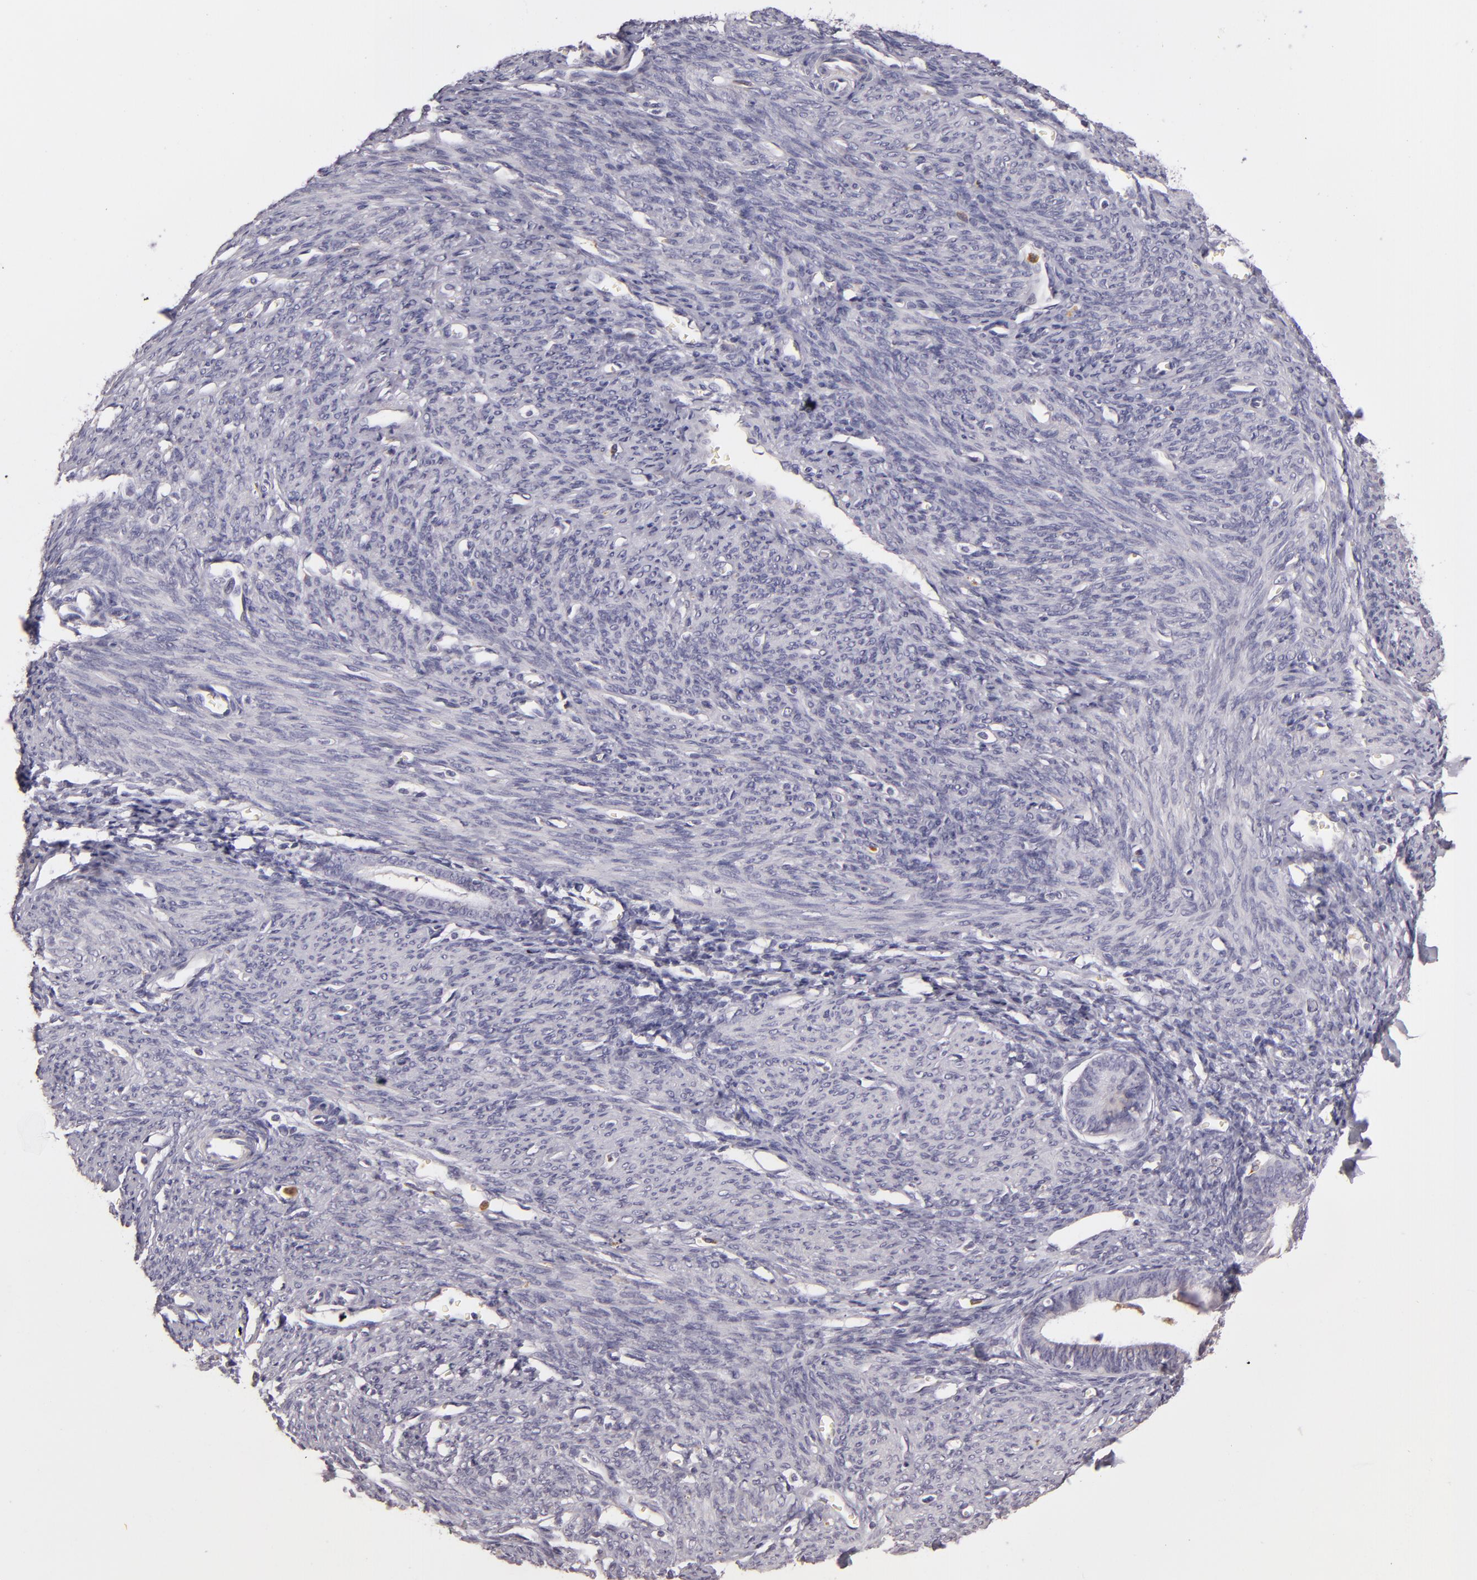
{"staining": {"intensity": "negative", "quantity": "none", "location": "none"}, "tissue": "endometrium", "cell_type": "Cells in endometrial stroma", "image_type": "normal", "snomed": [{"axis": "morphology", "description": "Normal tissue, NOS"}, {"axis": "topography", "description": "Uterus"}], "caption": "Human endometrium stained for a protein using immunohistochemistry demonstrates no staining in cells in endometrial stroma.", "gene": "TLR8", "patient": {"sex": "female", "age": 83}}